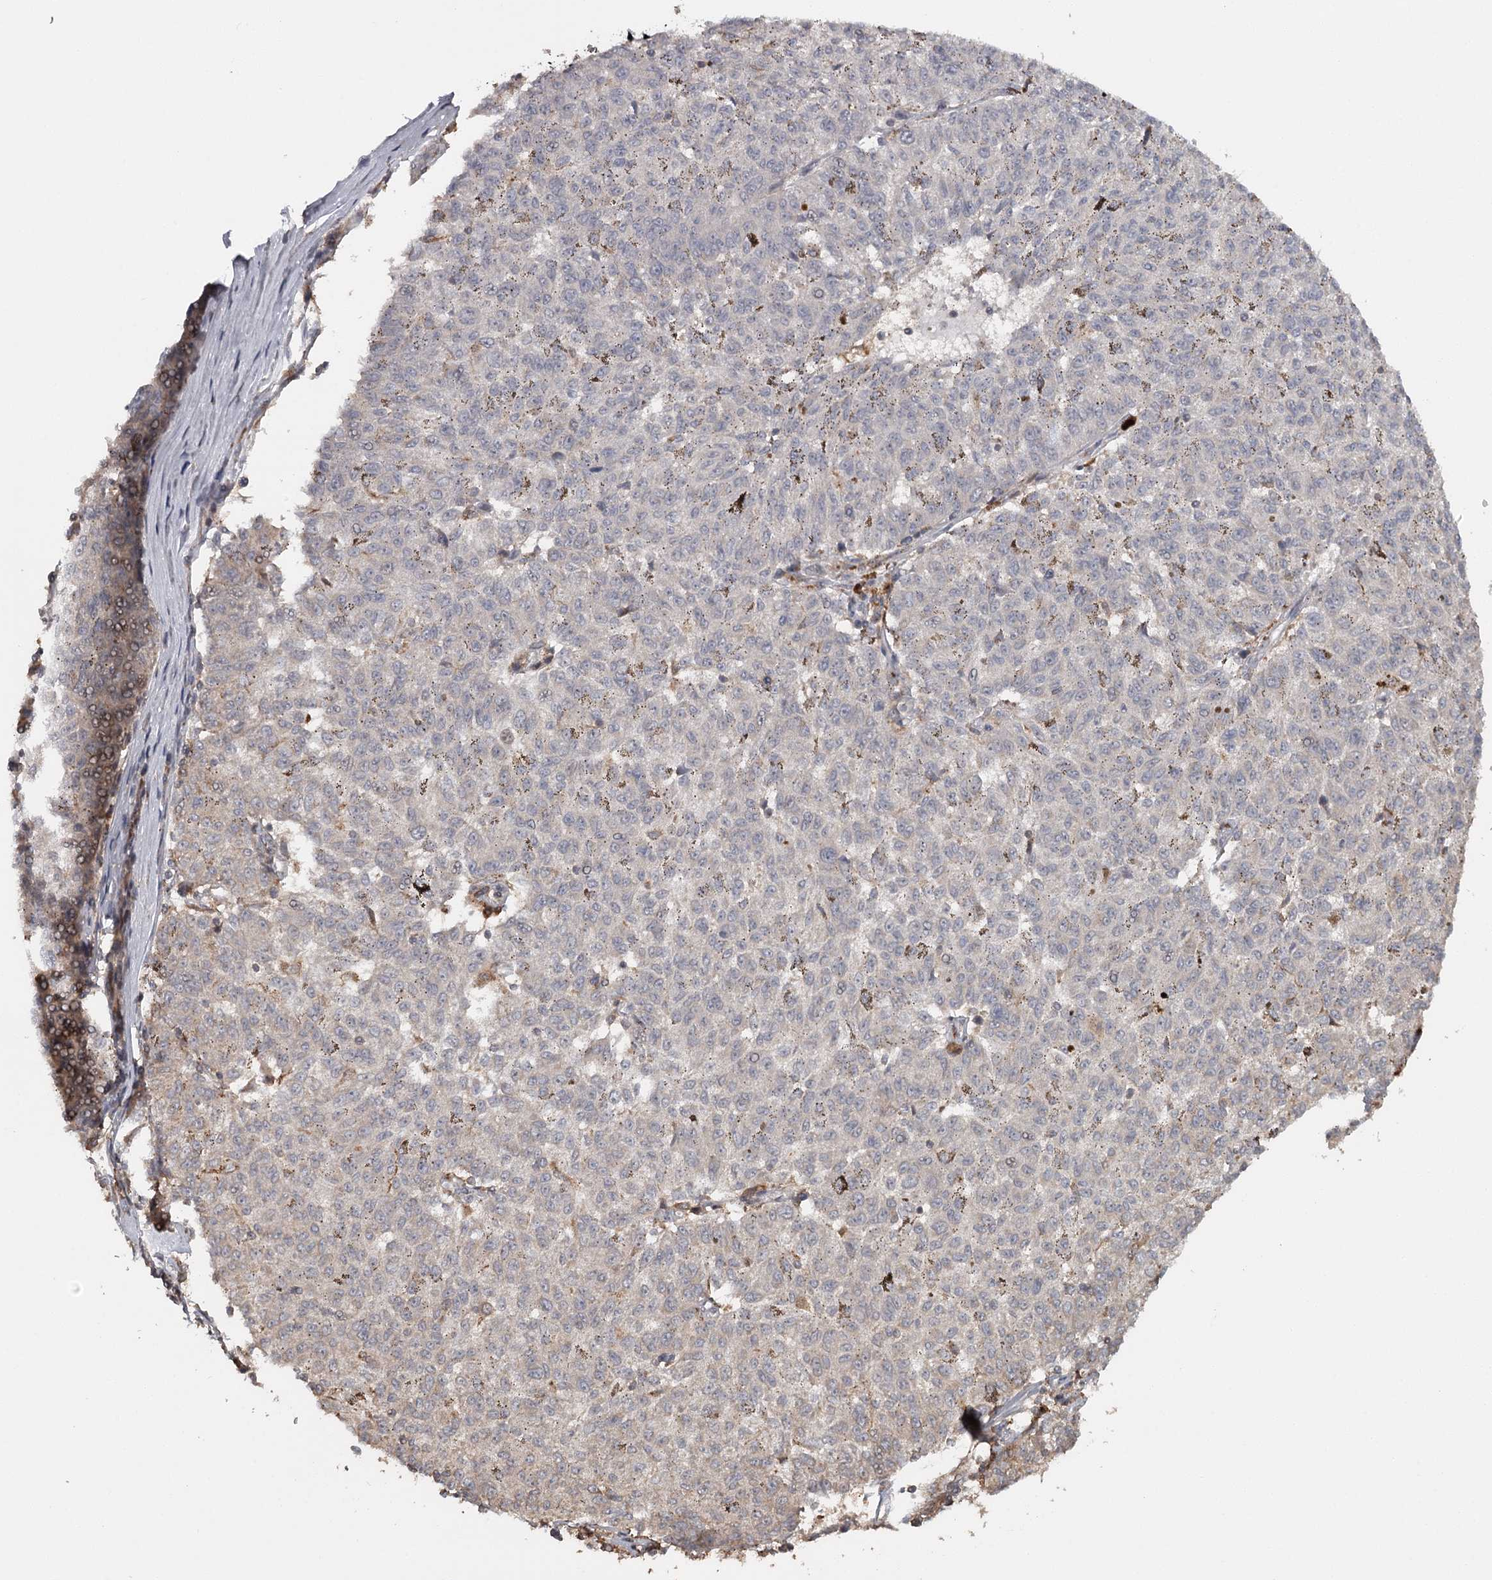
{"staining": {"intensity": "negative", "quantity": "none", "location": "none"}, "tissue": "melanoma", "cell_type": "Tumor cells", "image_type": "cancer", "snomed": [{"axis": "morphology", "description": "Malignant melanoma, NOS"}, {"axis": "topography", "description": "Skin"}], "caption": "An IHC micrograph of malignant melanoma is shown. There is no staining in tumor cells of malignant melanoma.", "gene": "FAXC", "patient": {"sex": "female", "age": 72}}